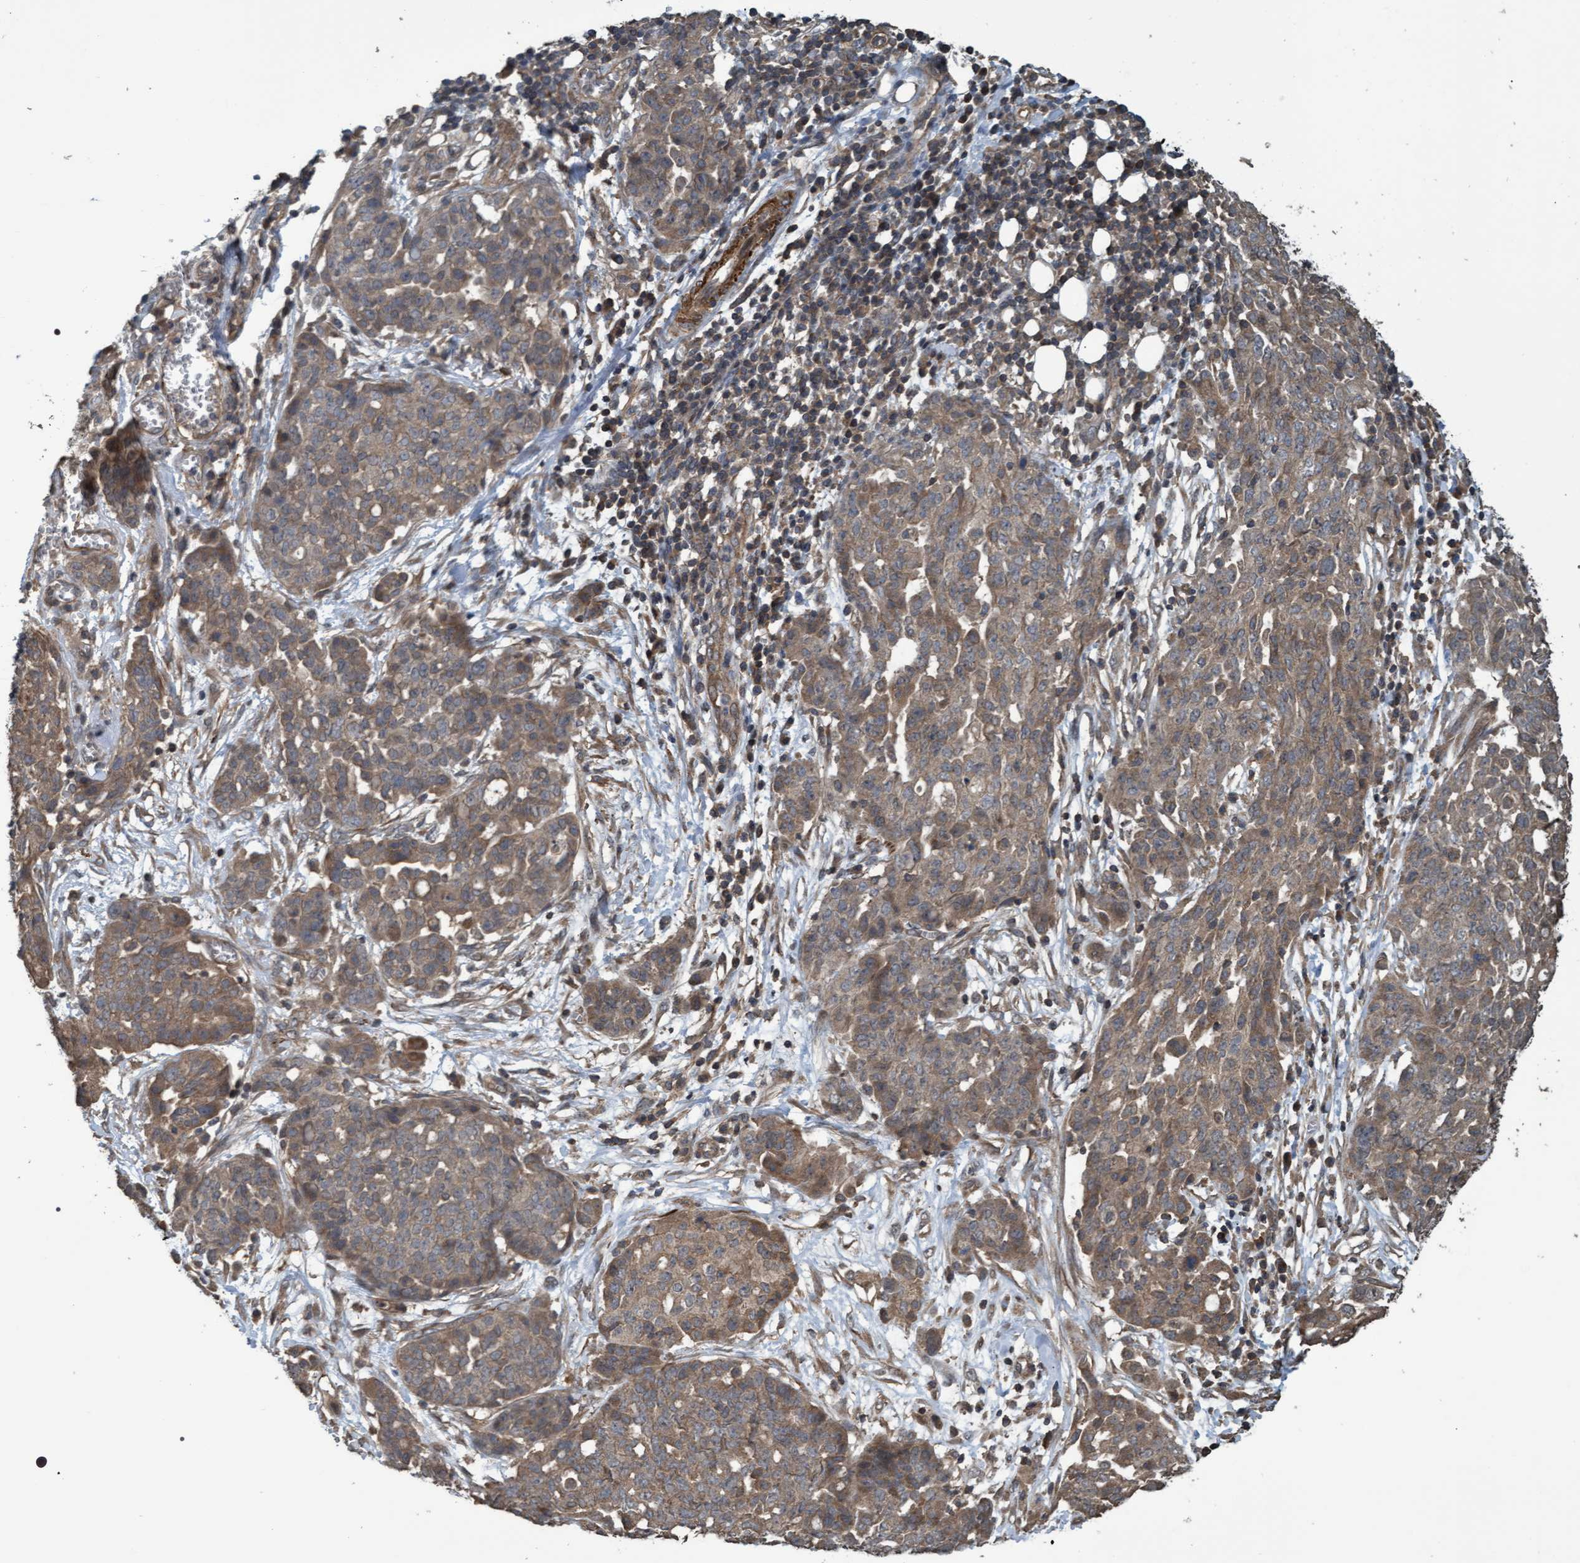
{"staining": {"intensity": "moderate", "quantity": ">75%", "location": "cytoplasmic/membranous"}, "tissue": "ovarian cancer", "cell_type": "Tumor cells", "image_type": "cancer", "snomed": [{"axis": "morphology", "description": "Cystadenocarcinoma, serous, NOS"}, {"axis": "topography", "description": "Soft tissue"}, {"axis": "topography", "description": "Ovary"}], "caption": "An image showing moderate cytoplasmic/membranous positivity in about >75% of tumor cells in ovarian cancer (serous cystadenocarcinoma), as visualized by brown immunohistochemical staining.", "gene": "GGT6", "patient": {"sex": "female", "age": 57}}